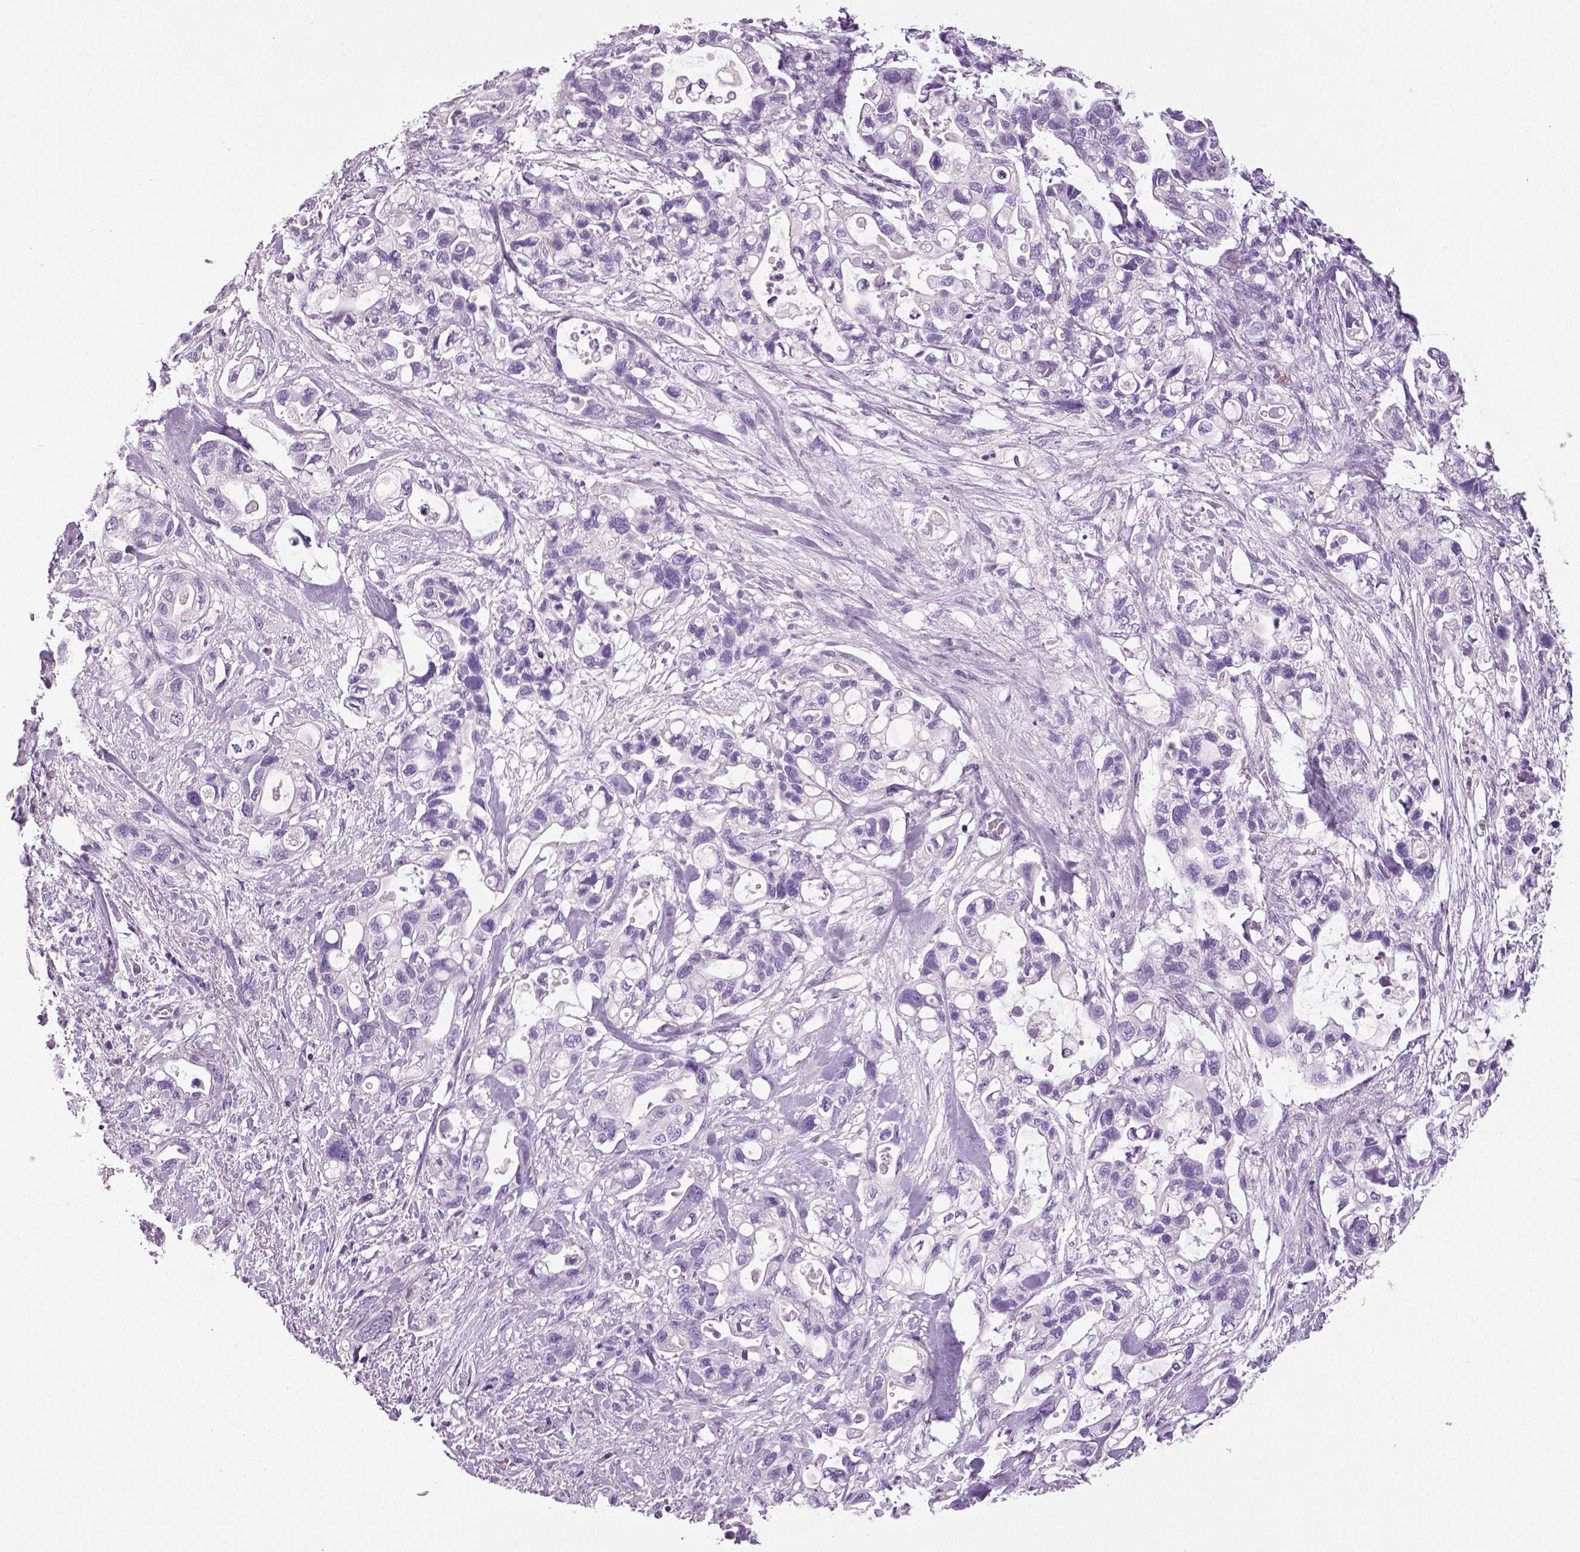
{"staining": {"intensity": "negative", "quantity": "none", "location": "none"}, "tissue": "pancreatic cancer", "cell_type": "Tumor cells", "image_type": "cancer", "snomed": [{"axis": "morphology", "description": "Adenocarcinoma, NOS"}, {"axis": "topography", "description": "Pancreas"}], "caption": "This is an immunohistochemistry micrograph of human pancreatic cancer. There is no staining in tumor cells.", "gene": "NECAB2", "patient": {"sex": "female", "age": 72}}